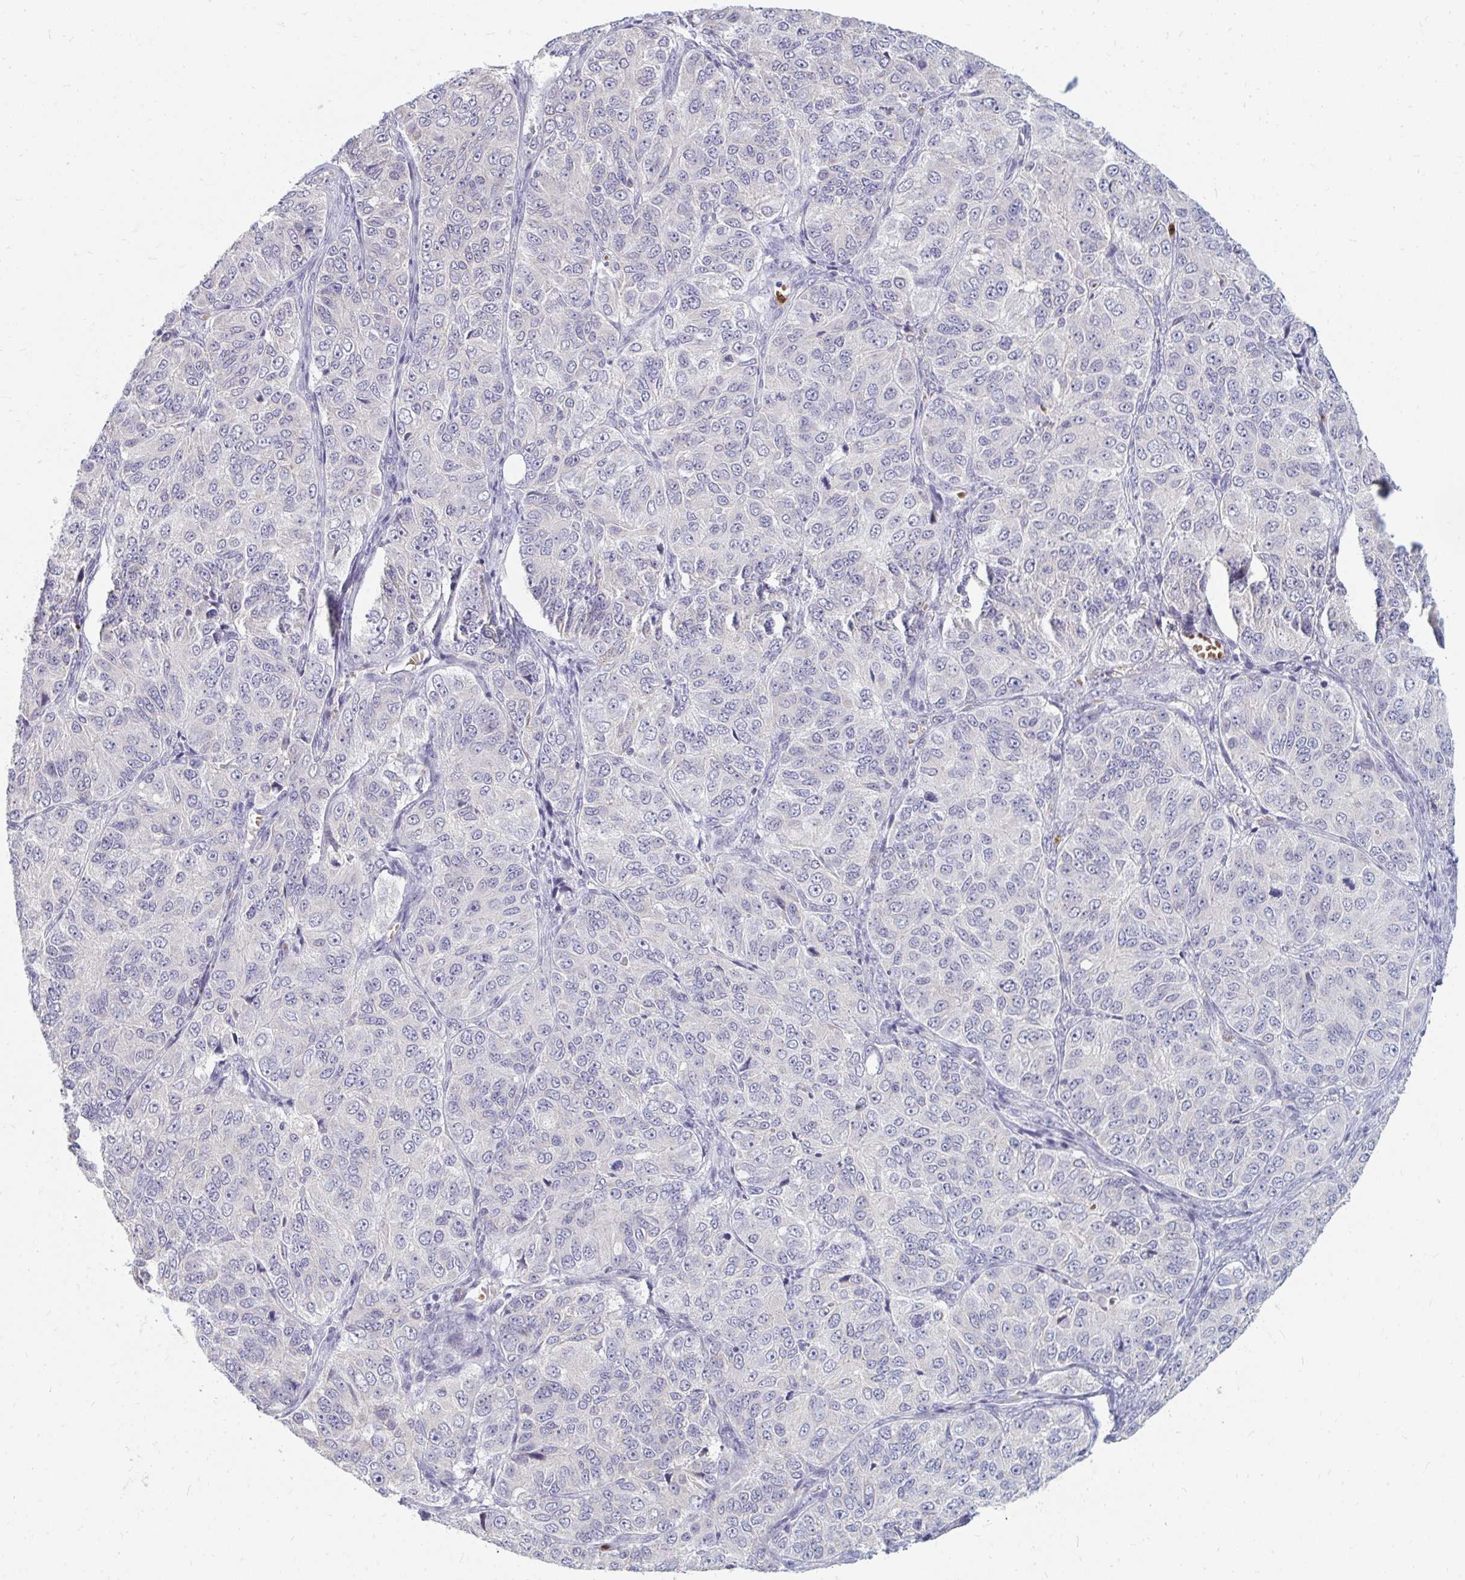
{"staining": {"intensity": "negative", "quantity": "none", "location": "none"}, "tissue": "ovarian cancer", "cell_type": "Tumor cells", "image_type": "cancer", "snomed": [{"axis": "morphology", "description": "Carcinoma, endometroid"}, {"axis": "topography", "description": "Ovary"}], "caption": "DAB immunohistochemical staining of ovarian endometroid carcinoma displays no significant staining in tumor cells.", "gene": "RAB33A", "patient": {"sex": "female", "age": 51}}